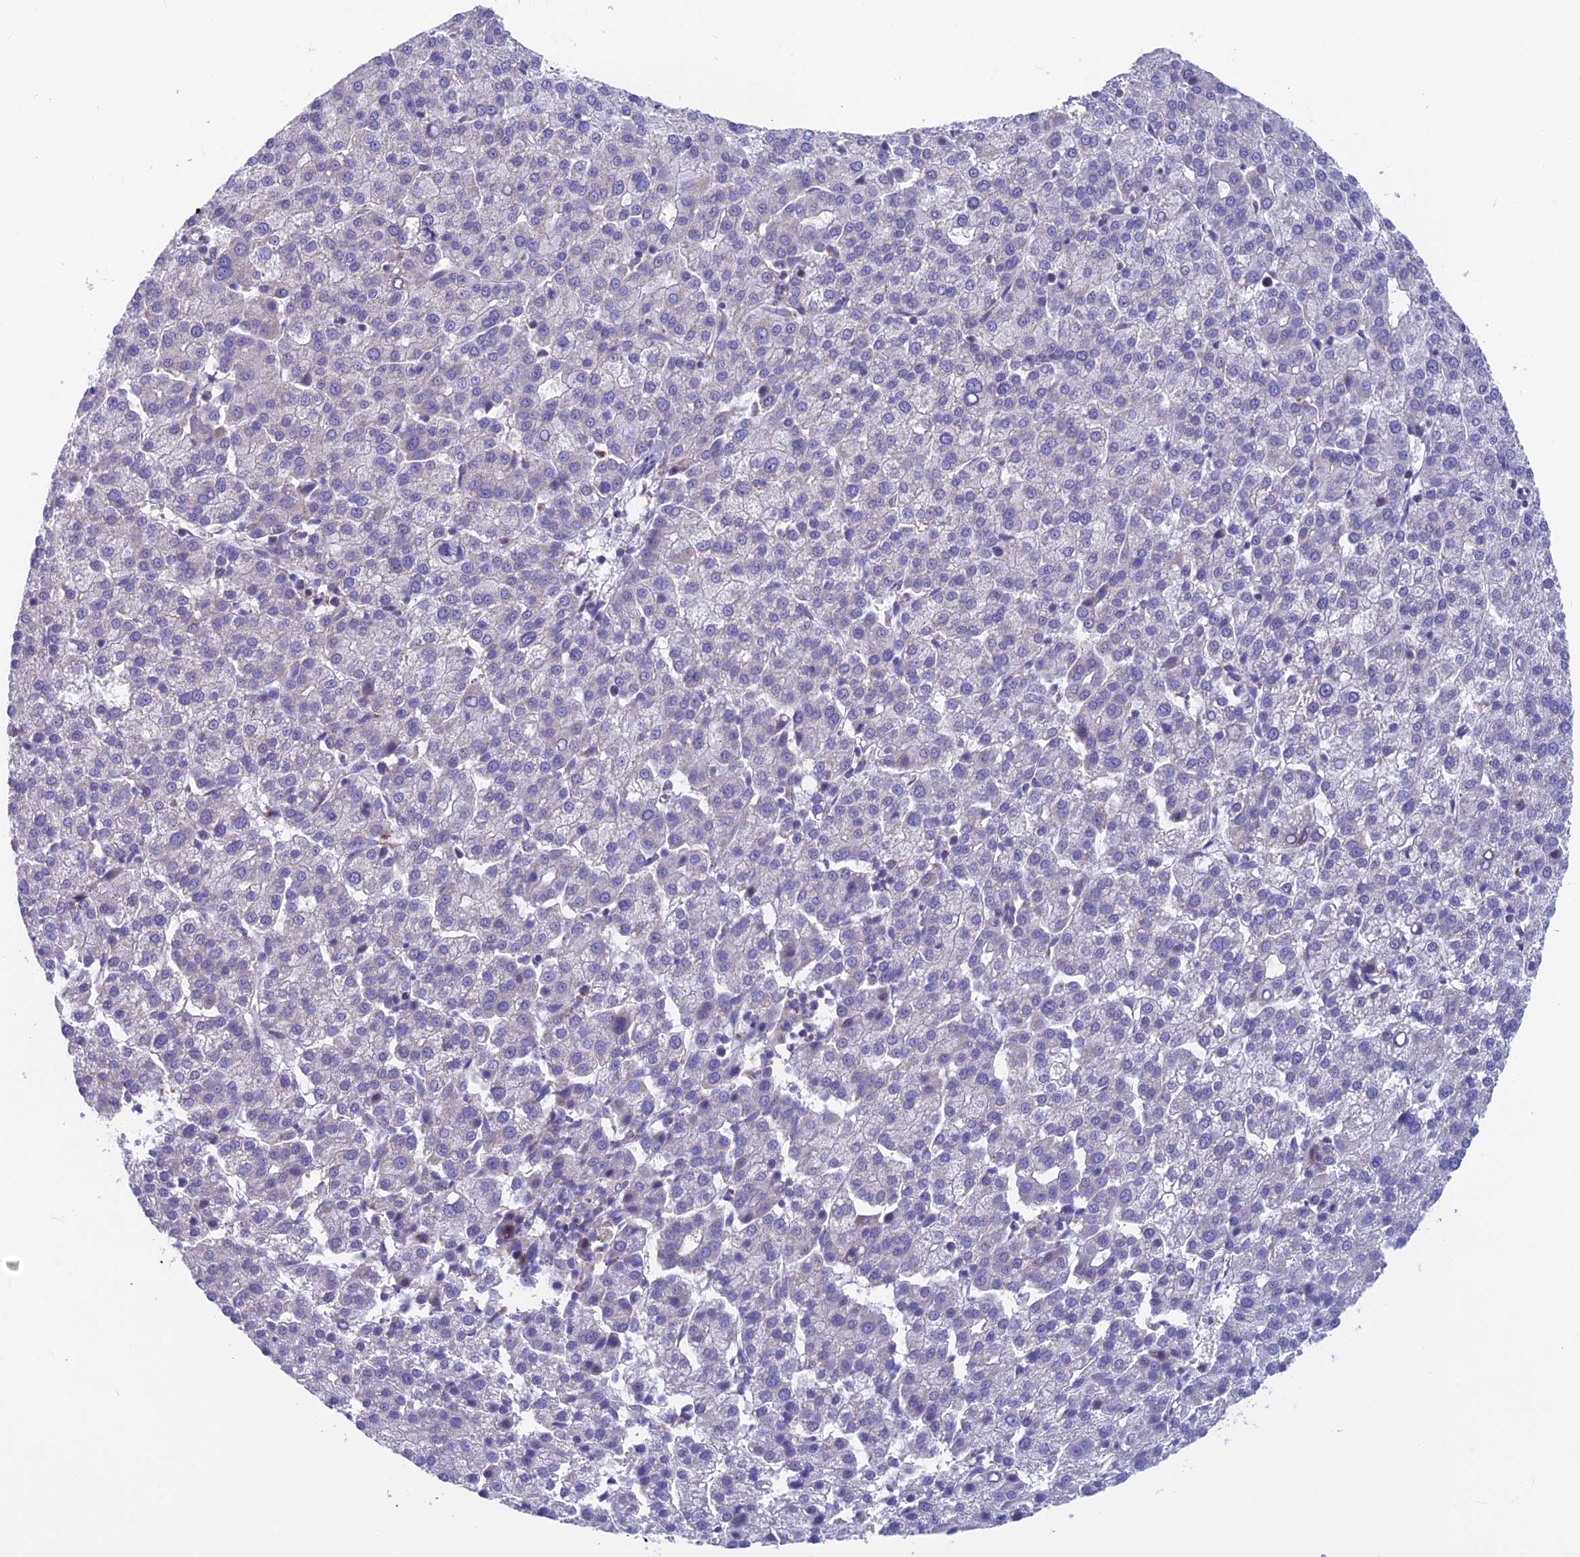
{"staining": {"intensity": "negative", "quantity": "none", "location": "none"}, "tissue": "liver cancer", "cell_type": "Tumor cells", "image_type": "cancer", "snomed": [{"axis": "morphology", "description": "Carcinoma, Hepatocellular, NOS"}, {"axis": "topography", "description": "Liver"}], "caption": "Liver hepatocellular carcinoma was stained to show a protein in brown. There is no significant expression in tumor cells. (DAB (3,3'-diaminobenzidine) immunohistochemistry with hematoxylin counter stain).", "gene": "CS", "patient": {"sex": "female", "age": 58}}